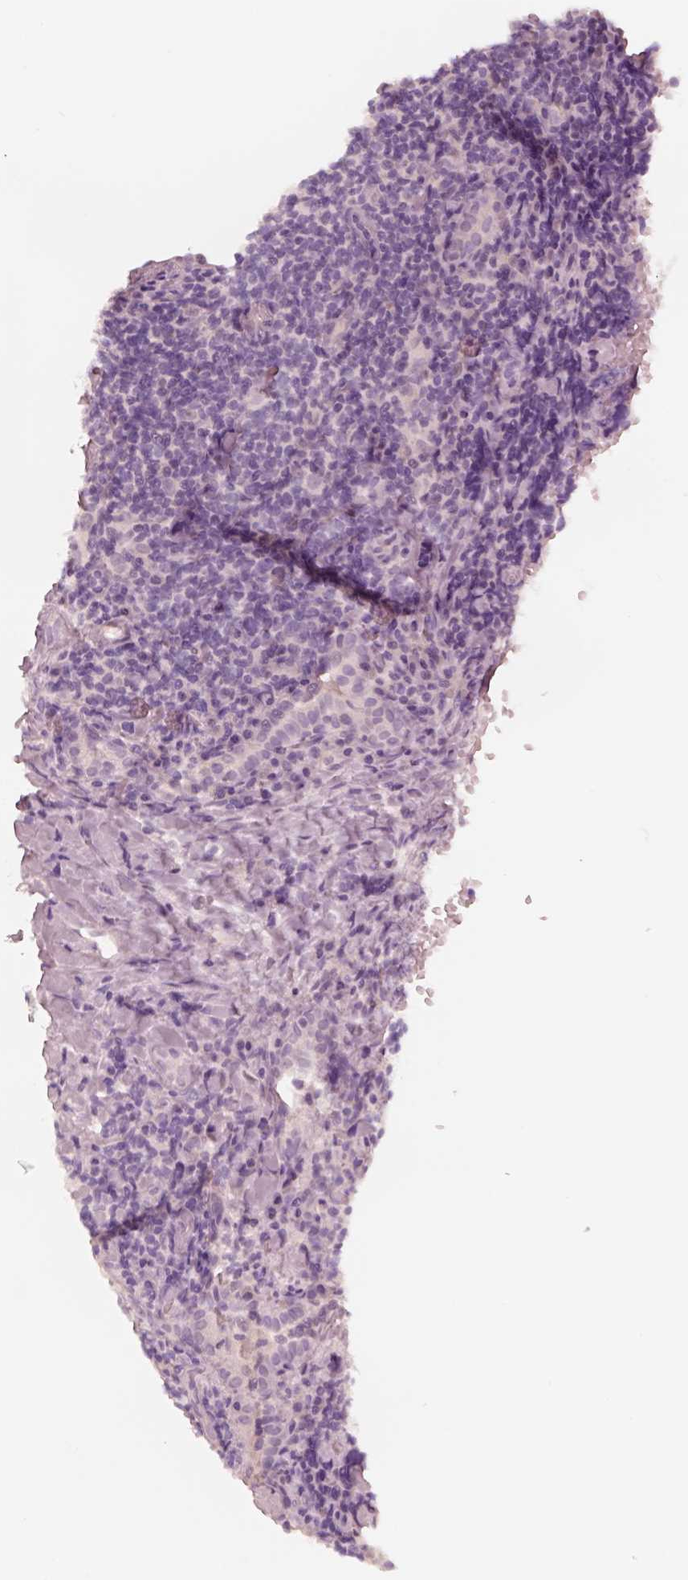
{"staining": {"intensity": "negative", "quantity": "none", "location": "none"}, "tissue": "lymphoma", "cell_type": "Tumor cells", "image_type": "cancer", "snomed": [{"axis": "morphology", "description": "Hodgkin's disease, NOS"}, {"axis": "topography", "description": "Lung"}], "caption": "Immunohistochemistry of Hodgkin's disease shows no positivity in tumor cells. (Brightfield microscopy of DAB (3,3'-diaminobenzidine) immunohistochemistry at high magnification).", "gene": "DNAAF9", "patient": {"sex": "male", "age": 17}}